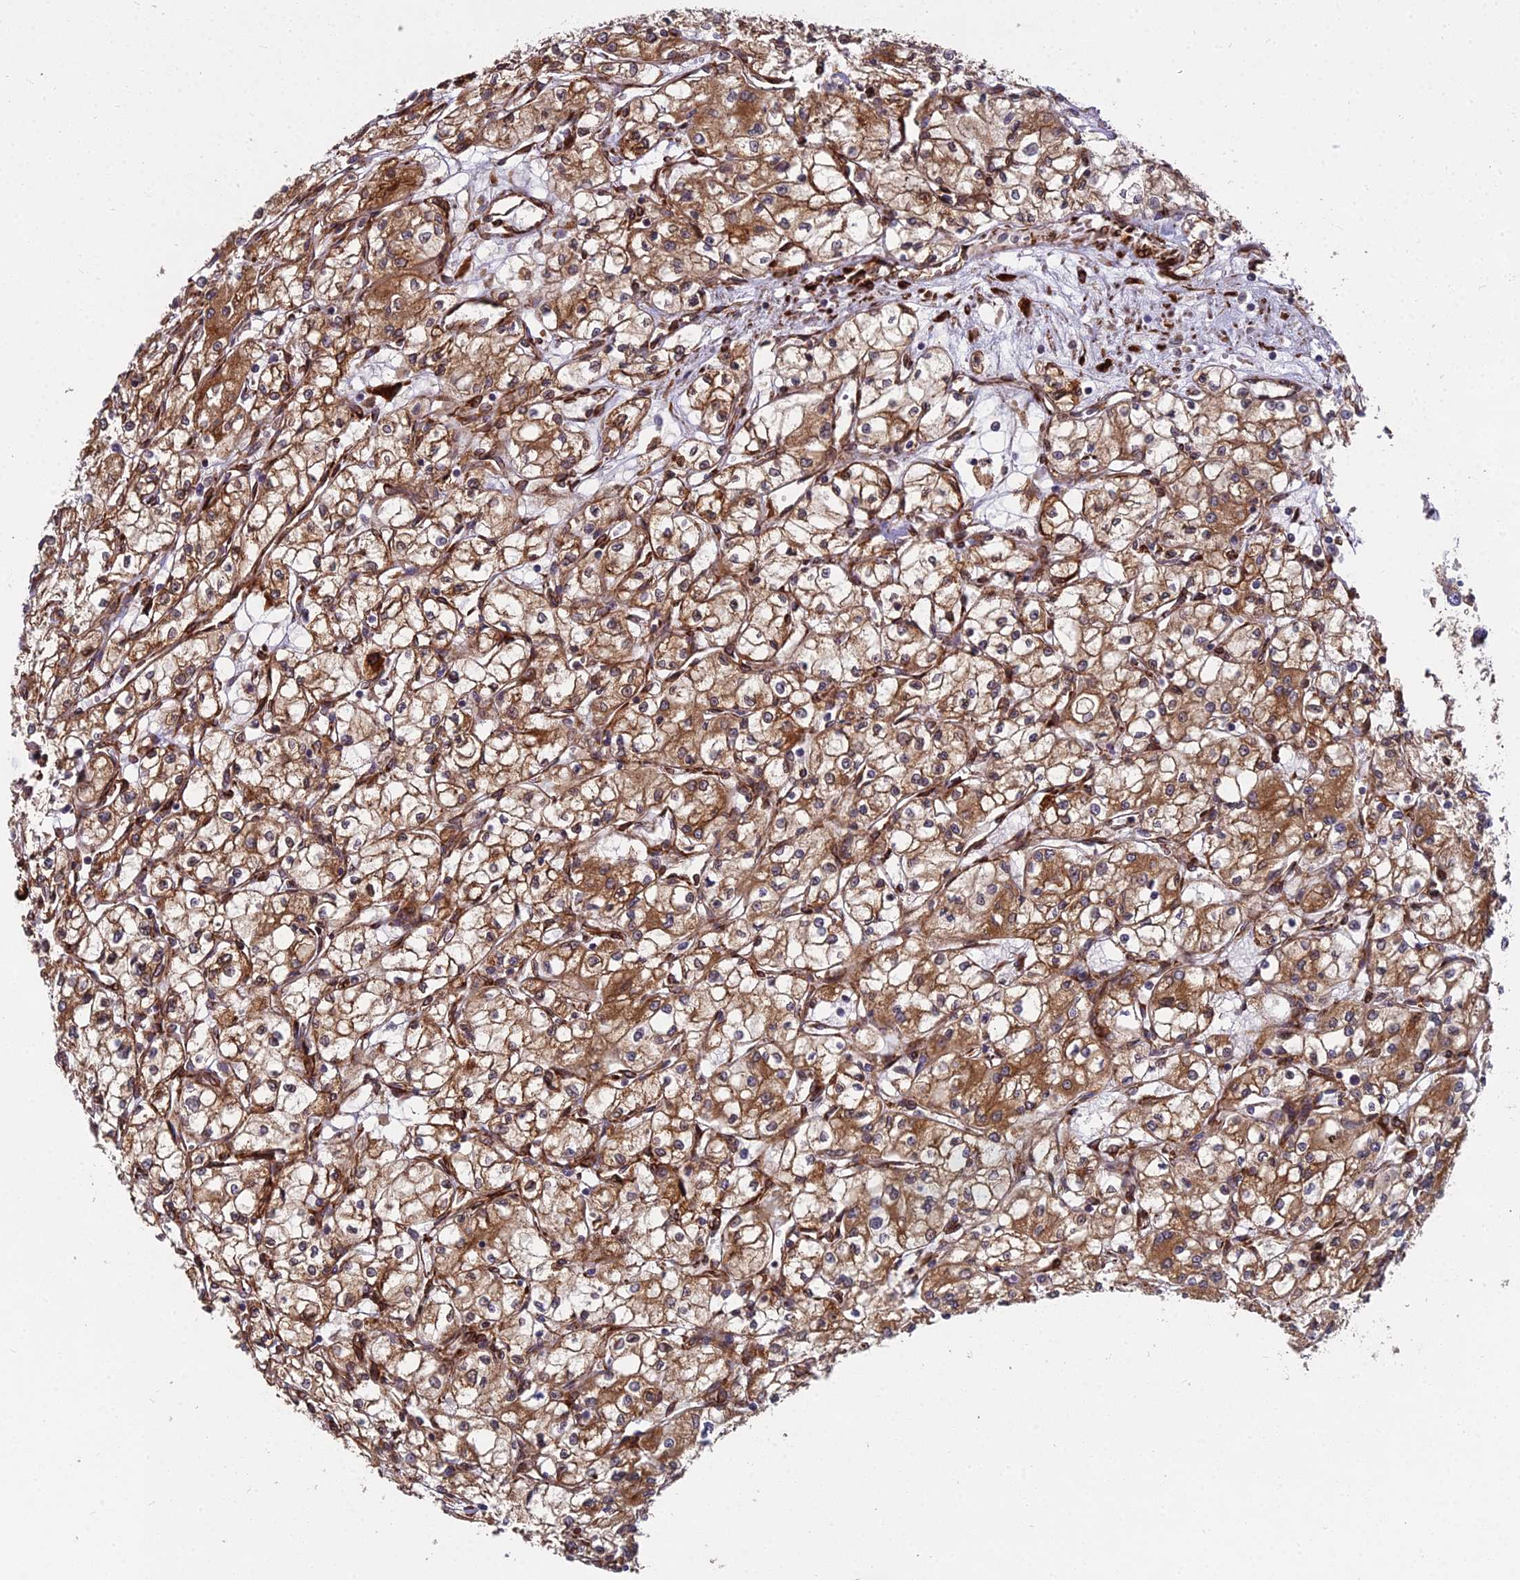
{"staining": {"intensity": "moderate", "quantity": "25%-75%", "location": "cytoplasmic/membranous"}, "tissue": "renal cancer", "cell_type": "Tumor cells", "image_type": "cancer", "snomed": [{"axis": "morphology", "description": "Adenocarcinoma, NOS"}, {"axis": "topography", "description": "Kidney"}], "caption": "Adenocarcinoma (renal) stained with a brown dye demonstrates moderate cytoplasmic/membranous positive staining in approximately 25%-75% of tumor cells.", "gene": "NDUFAF7", "patient": {"sex": "male", "age": 59}}